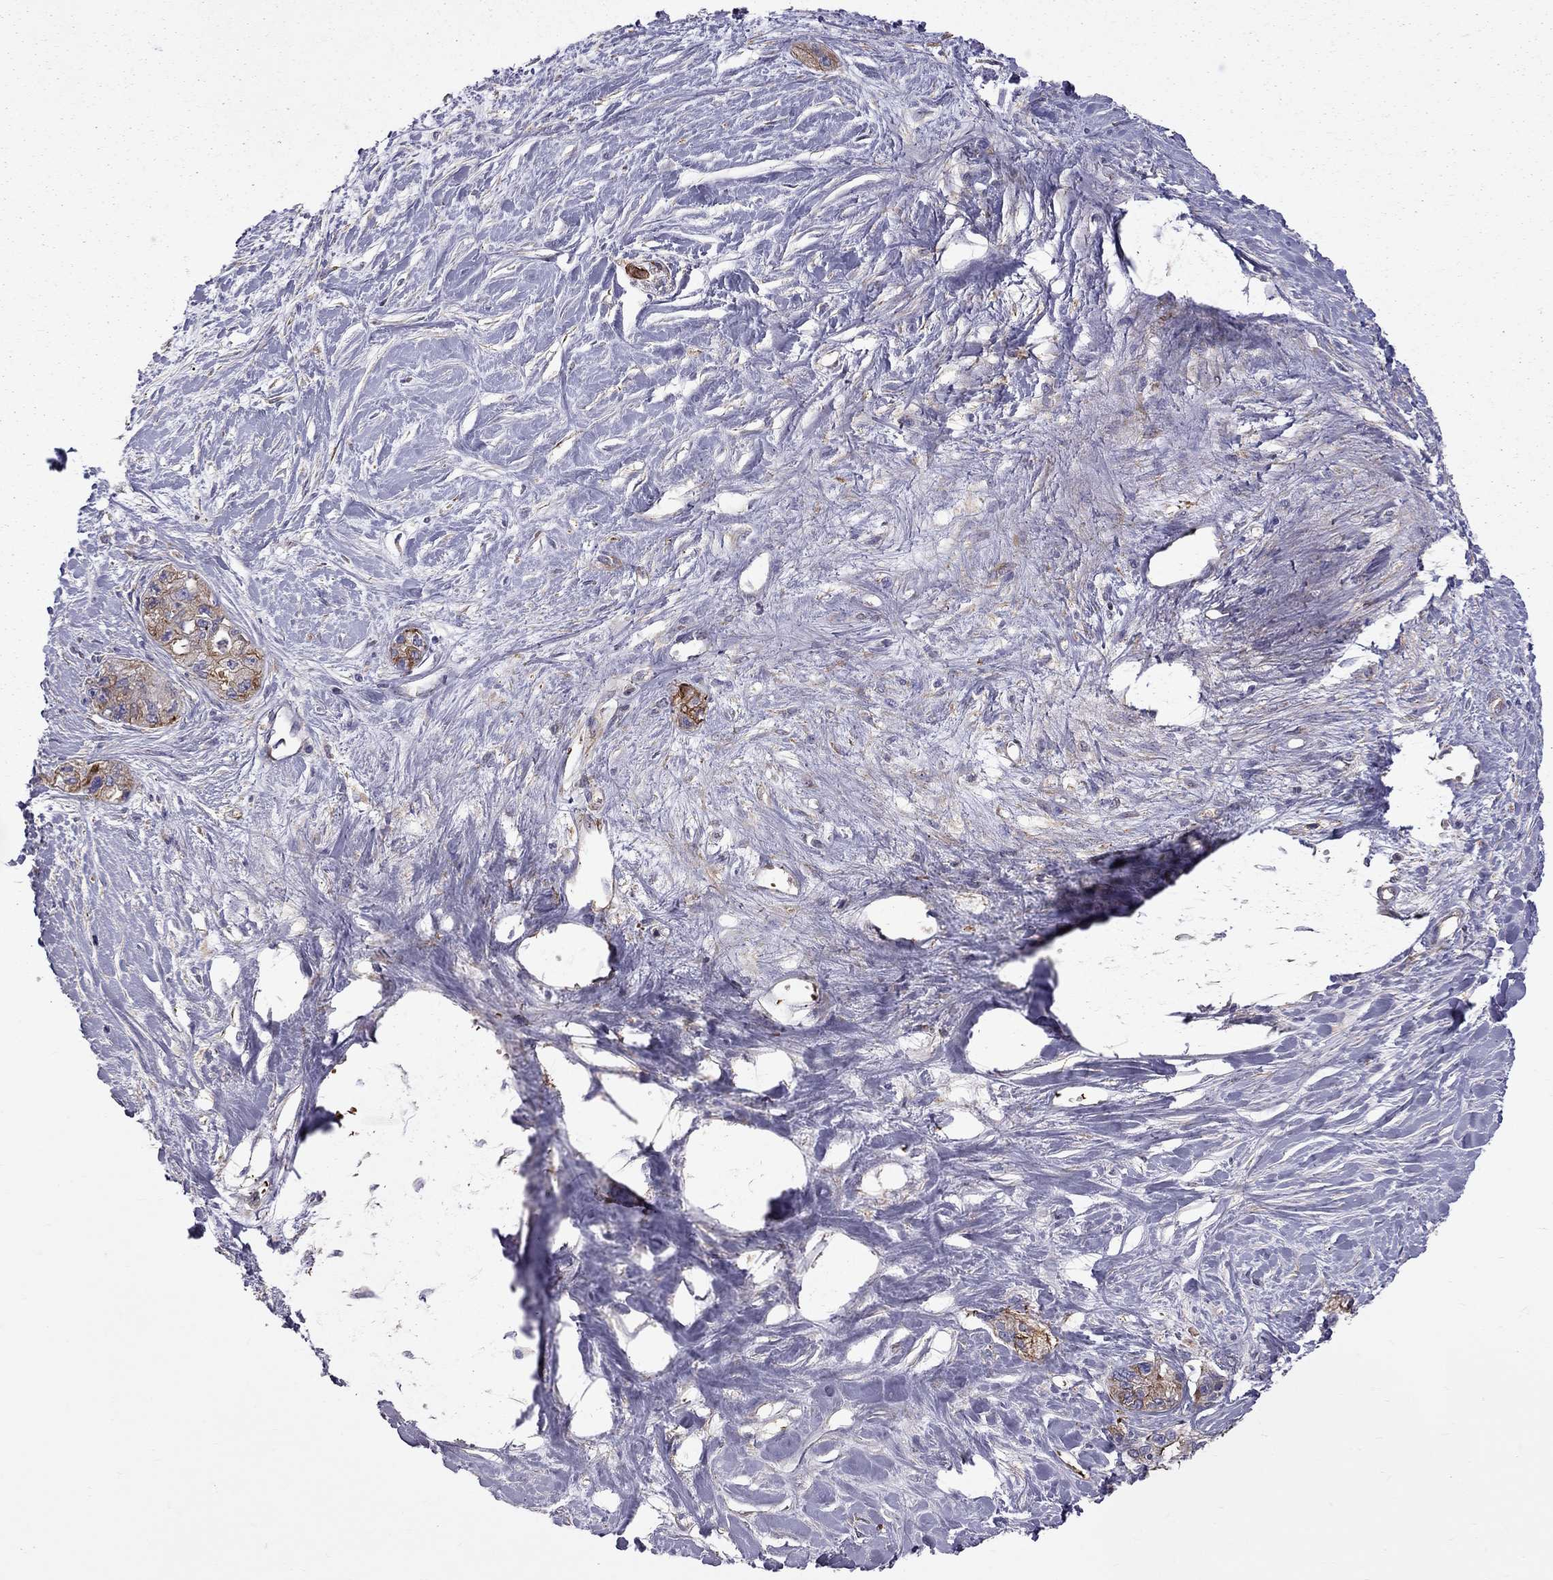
{"staining": {"intensity": "moderate", "quantity": "25%-75%", "location": "cytoplasmic/membranous"}, "tissue": "pancreatic cancer", "cell_type": "Tumor cells", "image_type": "cancer", "snomed": [{"axis": "morphology", "description": "Adenocarcinoma, NOS"}, {"axis": "topography", "description": "Pancreas"}], "caption": "Immunohistochemistry photomicrograph of adenocarcinoma (pancreatic) stained for a protein (brown), which exhibits medium levels of moderate cytoplasmic/membranous positivity in about 25%-75% of tumor cells.", "gene": "EIF4E3", "patient": {"sex": "female", "age": 50}}